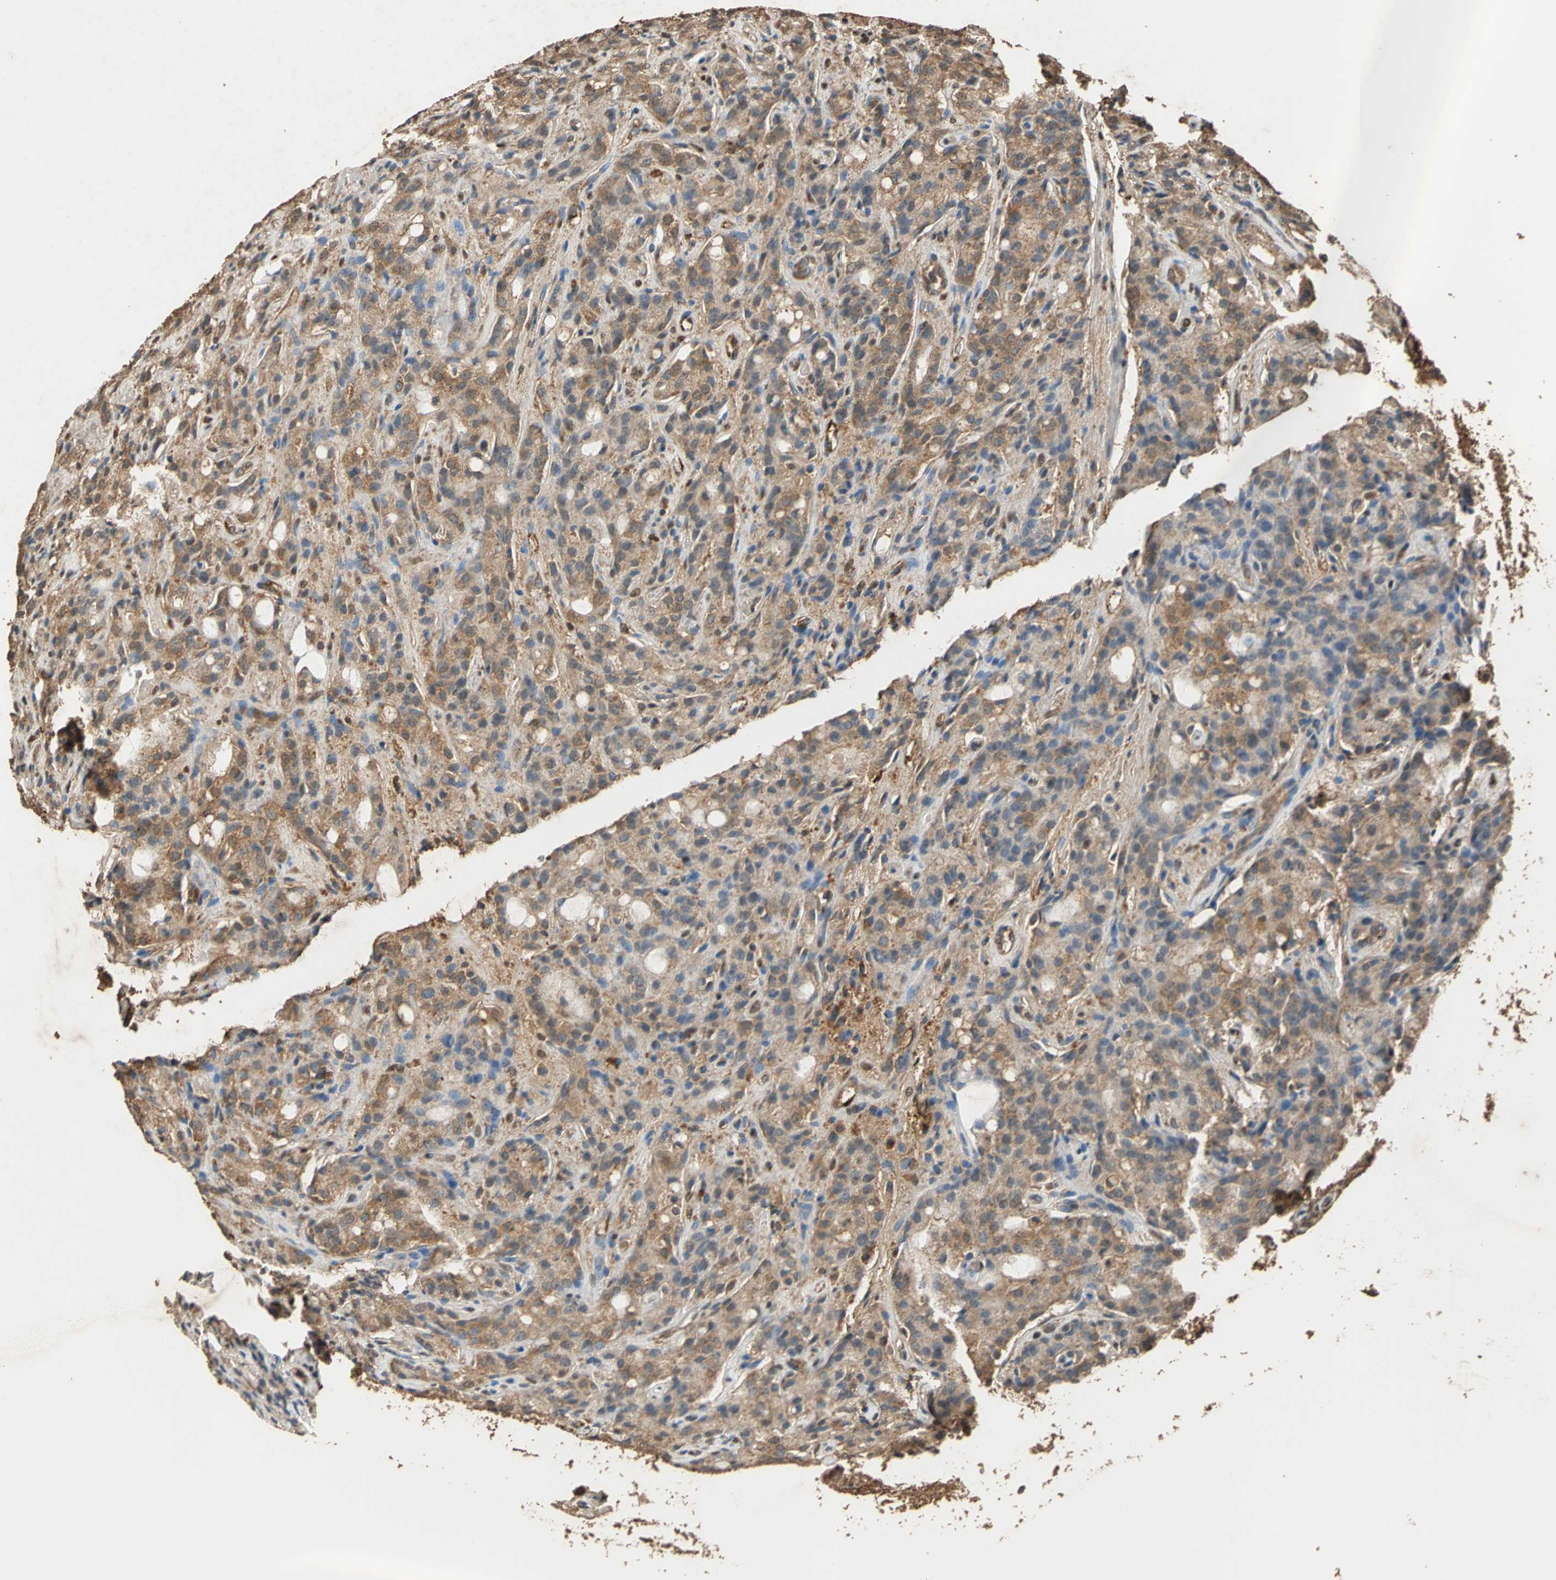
{"staining": {"intensity": "strong", "quantity": ">75%", "location": "cytoplasmic/membranous"}, "tissue": "prostate cancer", "cell_type": "Tumor cells", "image_type": "cancer", "snomed": [{"axis": "morphology", "description": "Adenocarcinoma, High grade"}, {"axis": "topography", "description": "Prostate"}], "caption": "Brown immunohistochemical staining in human prostate cancer shows strong cytoplasmic/membranous positivity in approximately >75% of tumor cells. Using DAB (3,3'-diaminobenzidine) (brown) and hematoxylin (blue) stains, captured at high magnification using brightfield microscopy.", "gene": "GAPDH", "patient": {"sex": "male", "age": 72}}